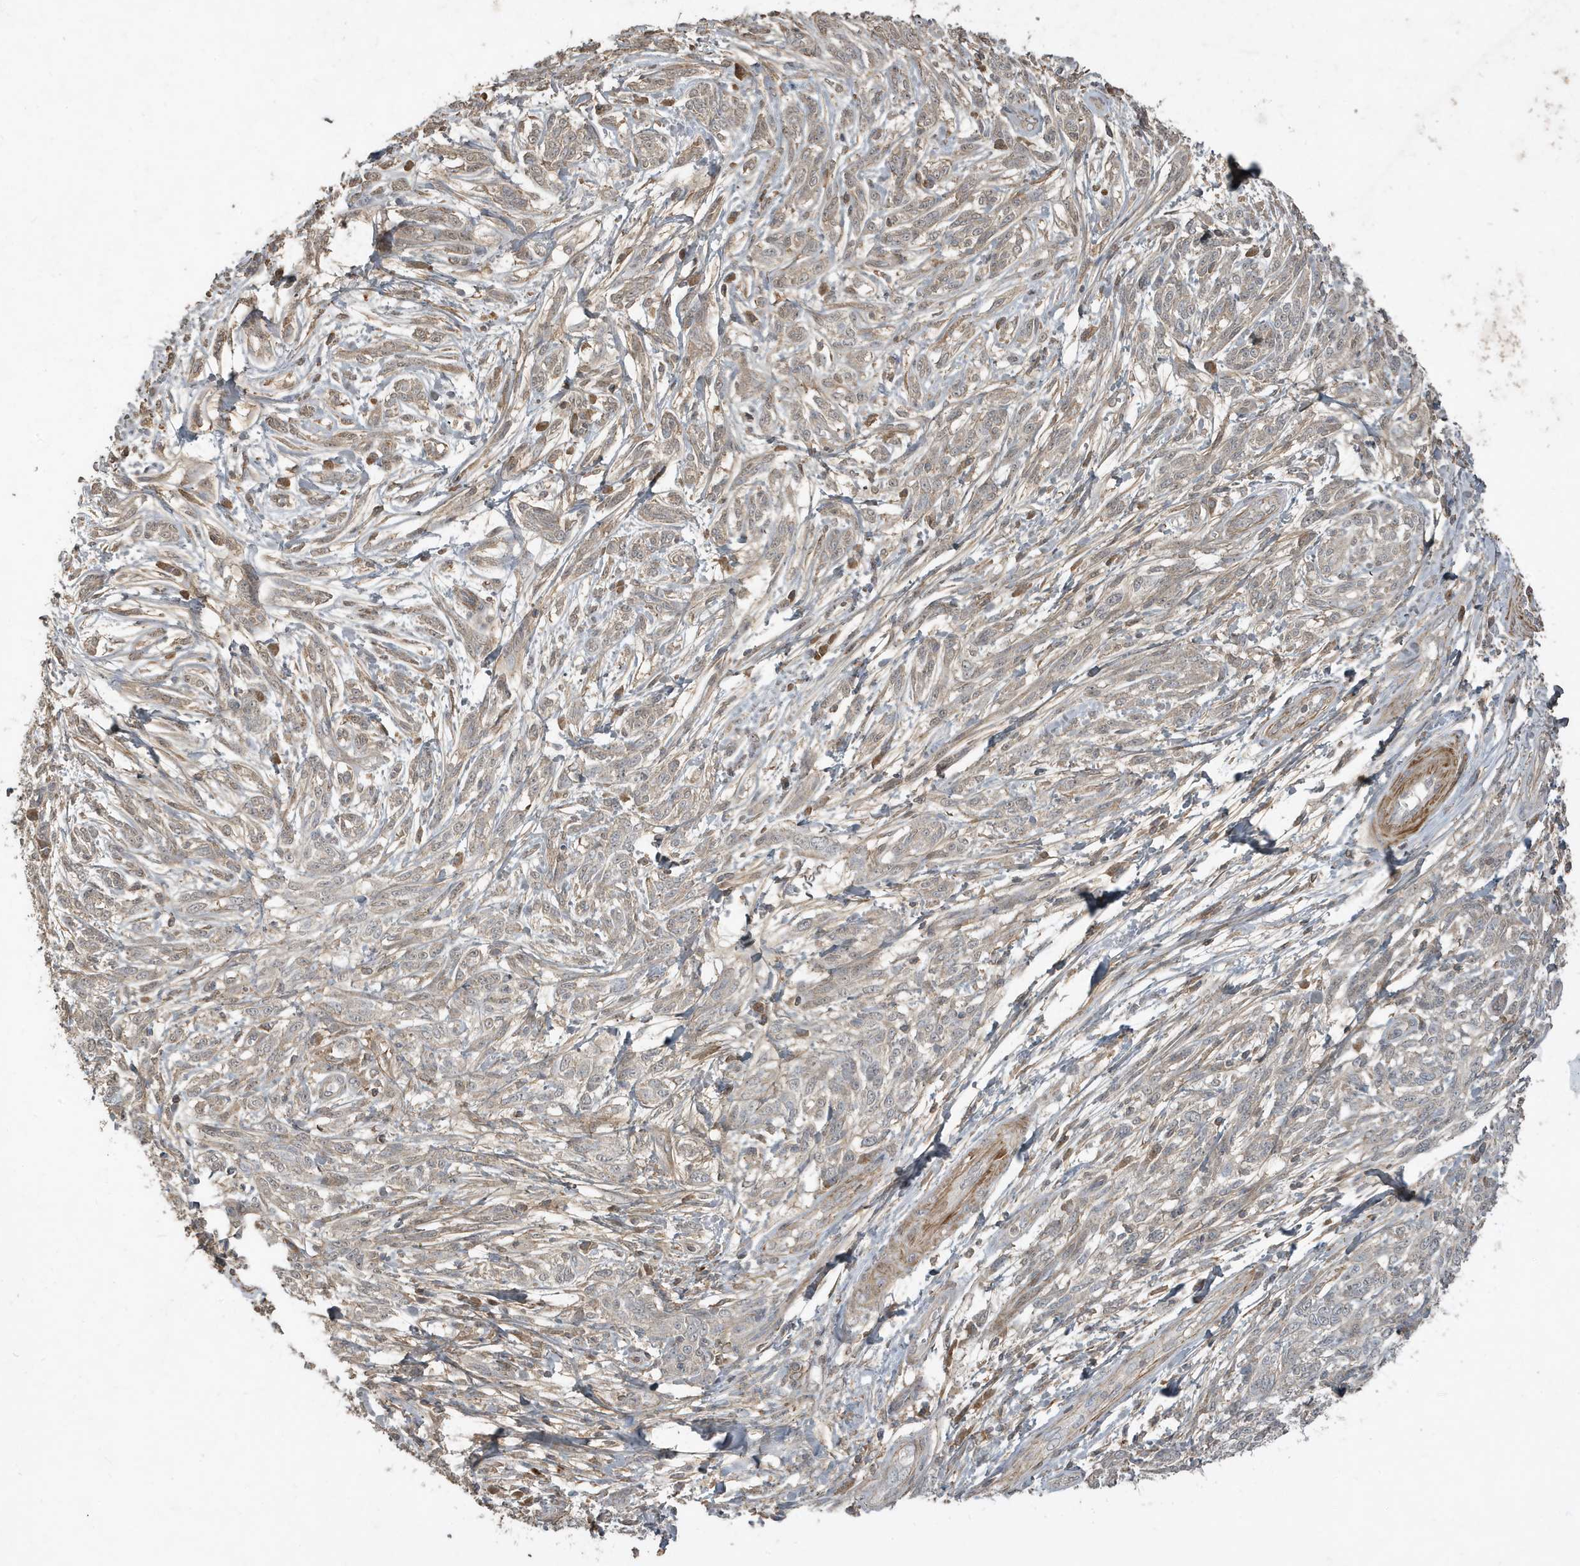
{"staining": {"intensity": "negative", "quantity": "none", "location": "none"}, "tissue": "melanoma", "cell_type": "Tumor cells", "image_type": "cancer", "snomed": [{"axis": "morphology", "description": "Malignant melanoma, NOS"}, {"axis": "topography", "description": "Skin"}], "caption": "This is a micrograph of IHC staining of malignant melanoma, which shows no positivity in tumor cells.", "gene": "PRRT3", "patient": {"sex": "male", "age": 49}}